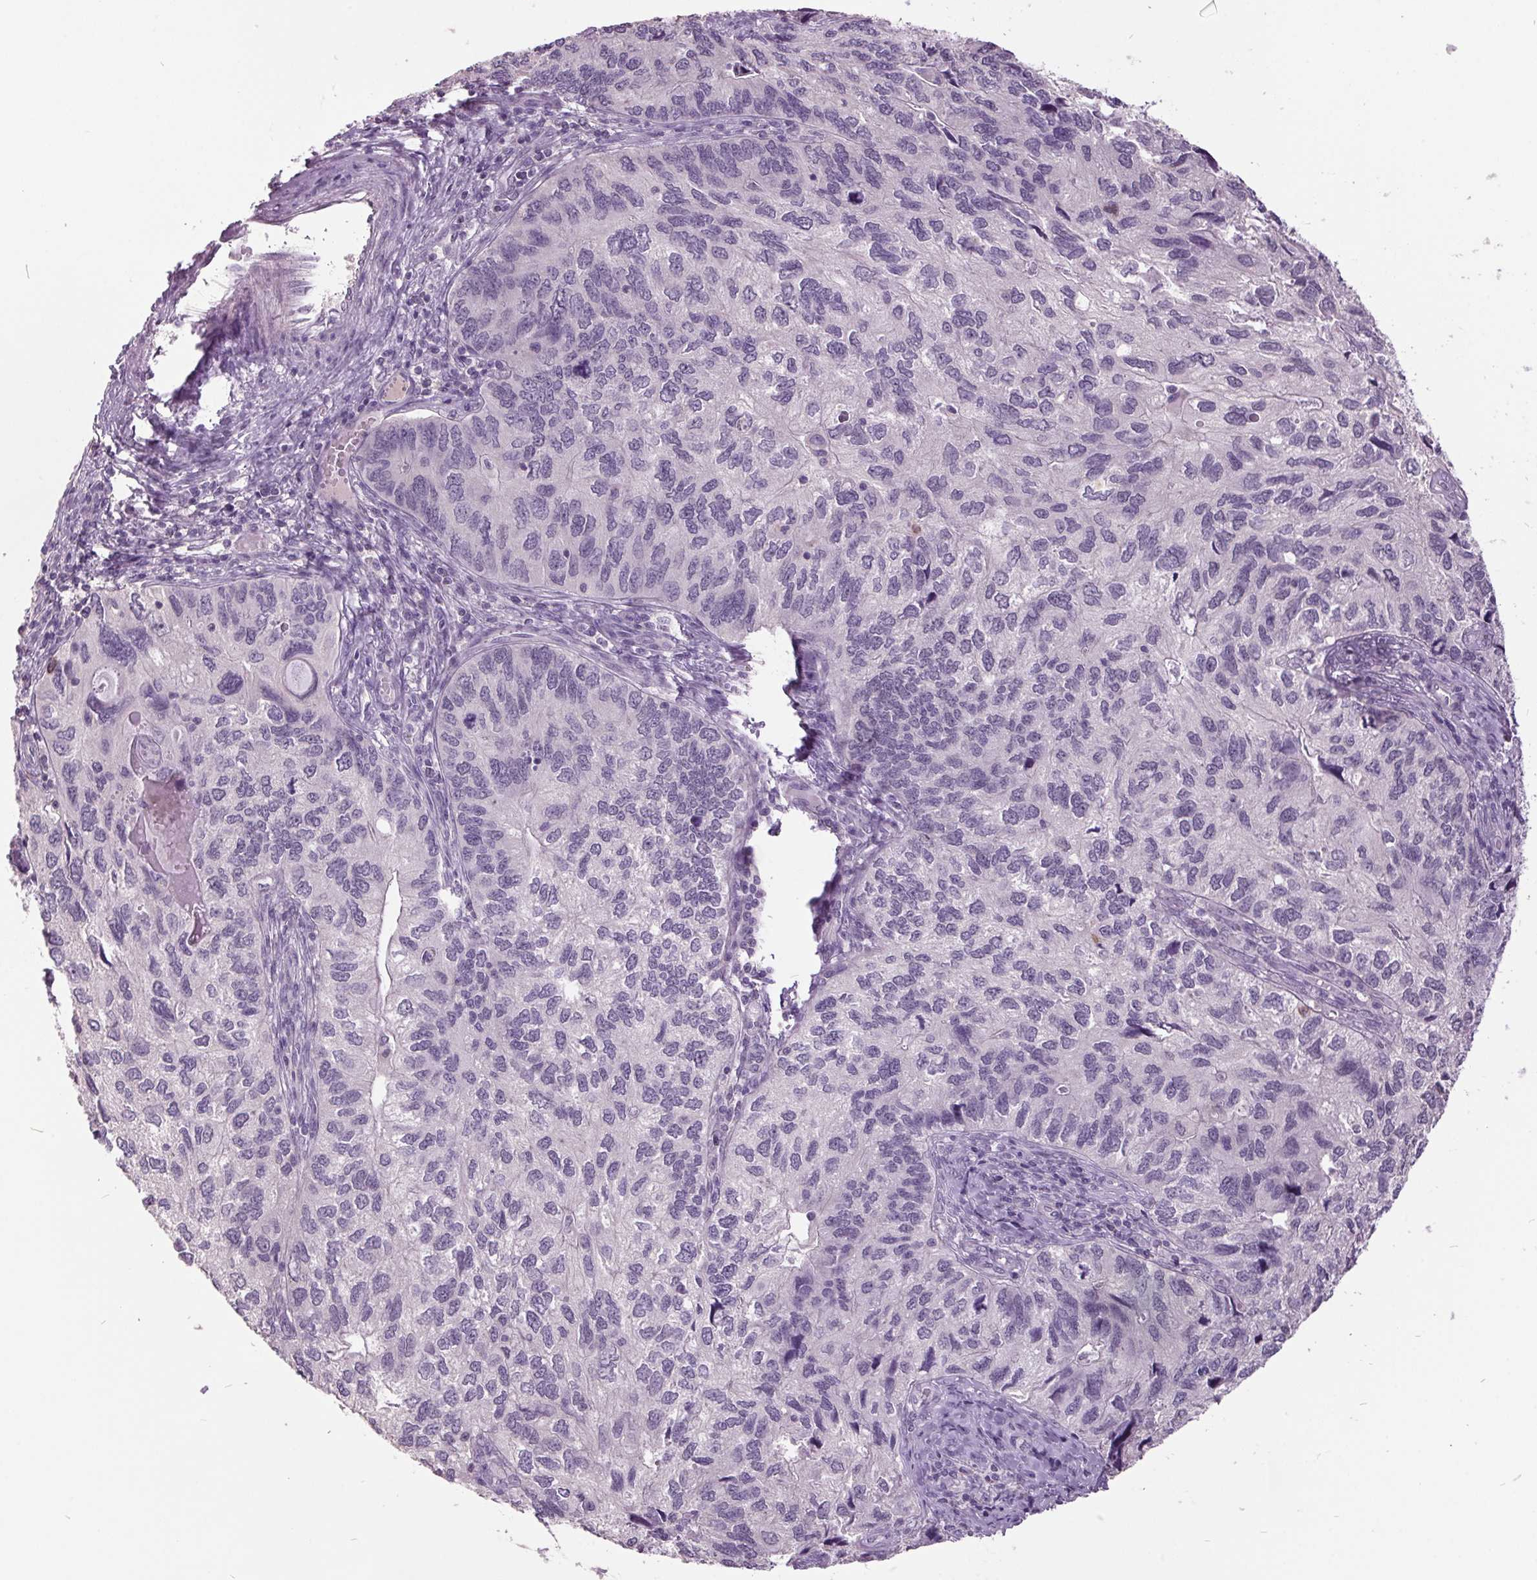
{"staining": {"intensity": "negative", "quantity": "none", "location": "none"}, "tissue": "endometrial cancer", "cell_type": "Tumor cells", "image_type": "cancer", "snomed": [{"axis": "morphology", "description": "Carcinoma, NOS"}, {"axis": "topography", "description": "Uterus"}], "caption": "This is an immunohistochemistry histopathology image of endometrial carcinoma. There is no expression in tumor cells.", "gene": "C2orf16", "patient": {"sex": "female", "age": 76}}